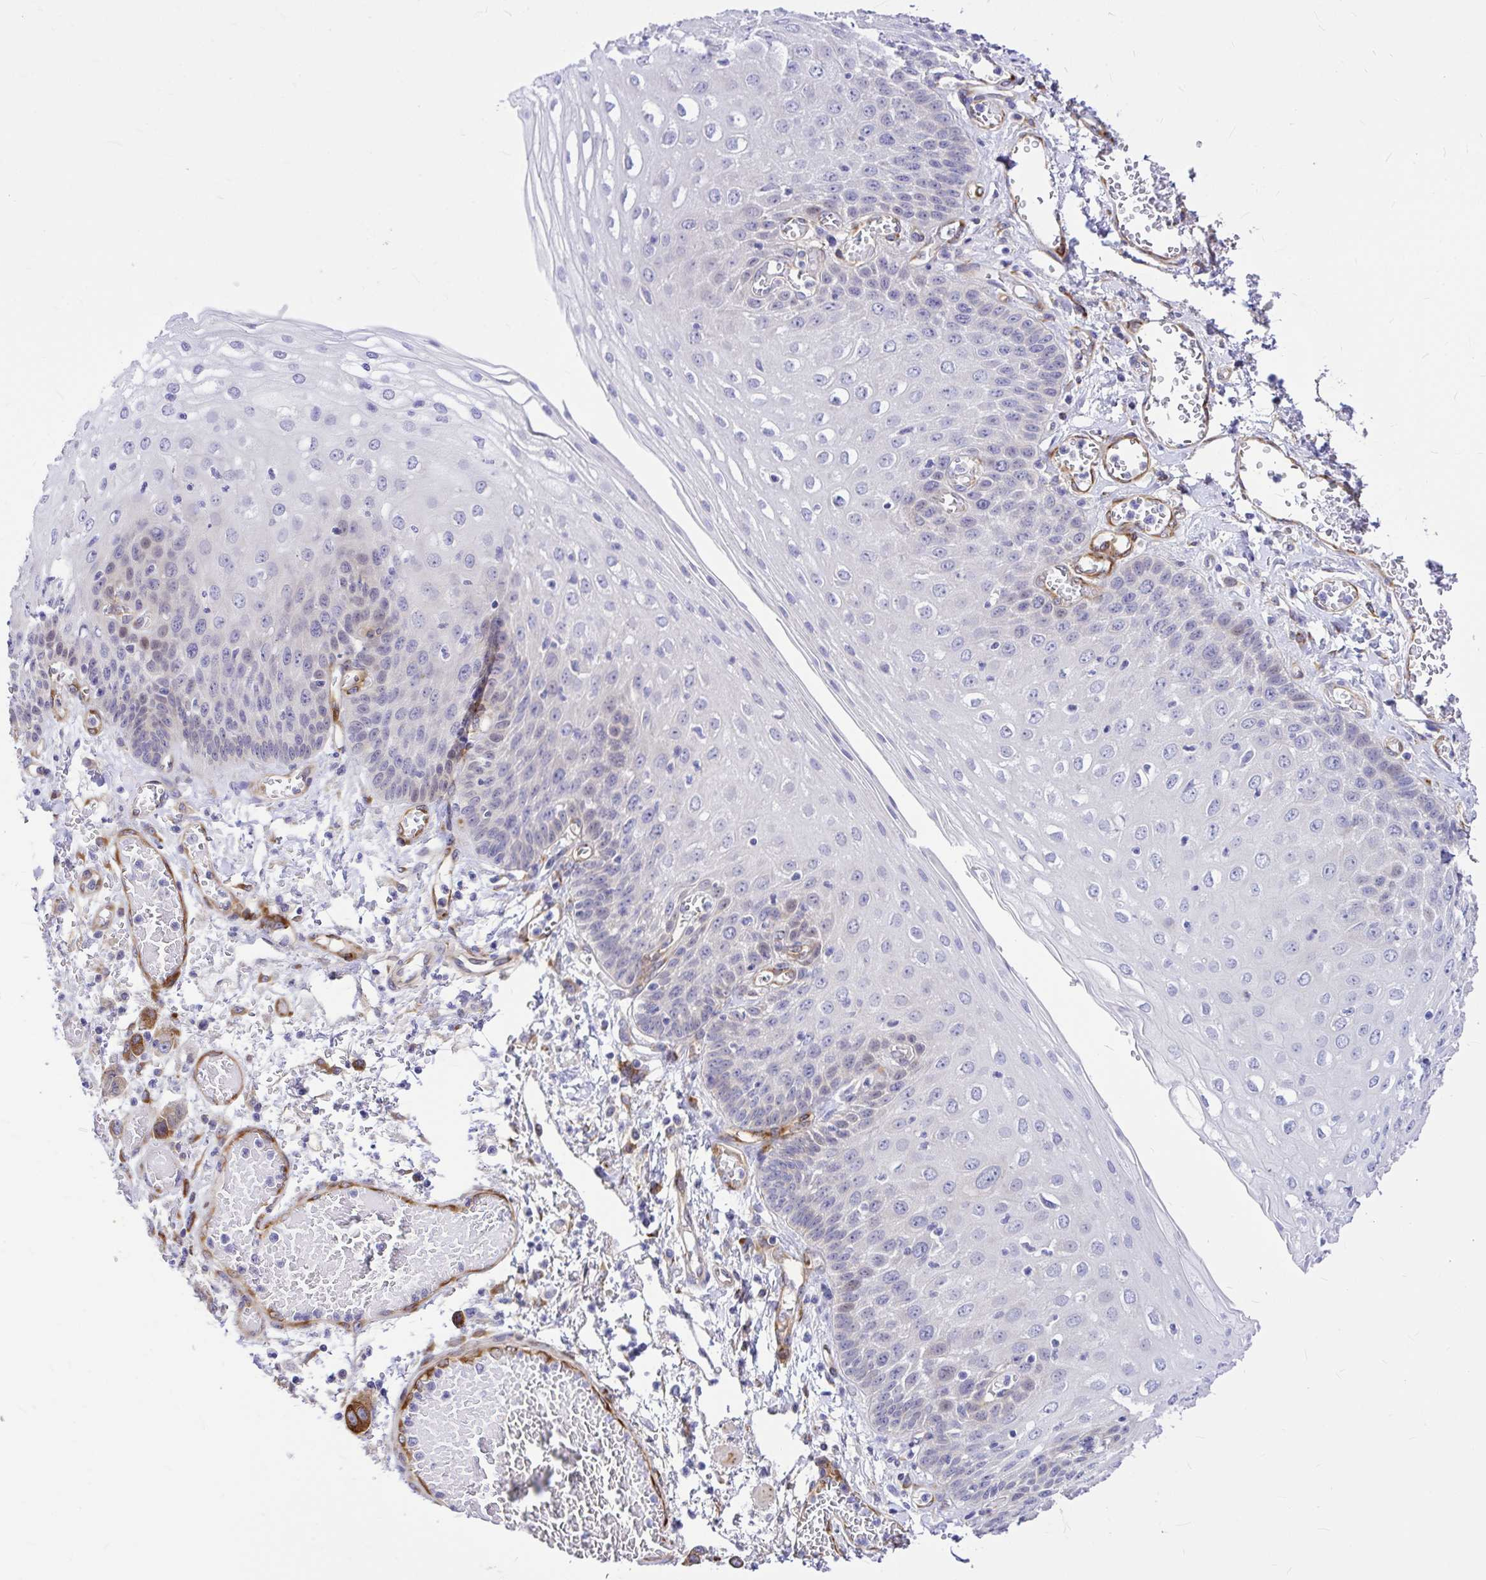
{"staining": {"intensity": "negative", "quantity": "none", "location": "none"}, "tissue": "esophagus", "cell_type": "Squamous epithelial cells", "image_type": "normal", "snomed": [{"axis": "morphology", "description": "Normal tissue, NOS"}, {"axis": "morphology", "description": "Adenocarcinoma, NOS"}, {"axis": "topography", "description": "Esophagus"}], "caption": "This histopathology image is of unremarkable esophagus stained with immunohistochemistry (IHC) to label a protein in brown with the nuclei are counter-stained blue. There is no expression in squamous epithelial cells. (Brightfield microscopy of DAB (3,3'-diaminobenzidine) IHC at high magnification).", "gene": "GABBR2", "patient": {"sex": "male", "age": 81}}